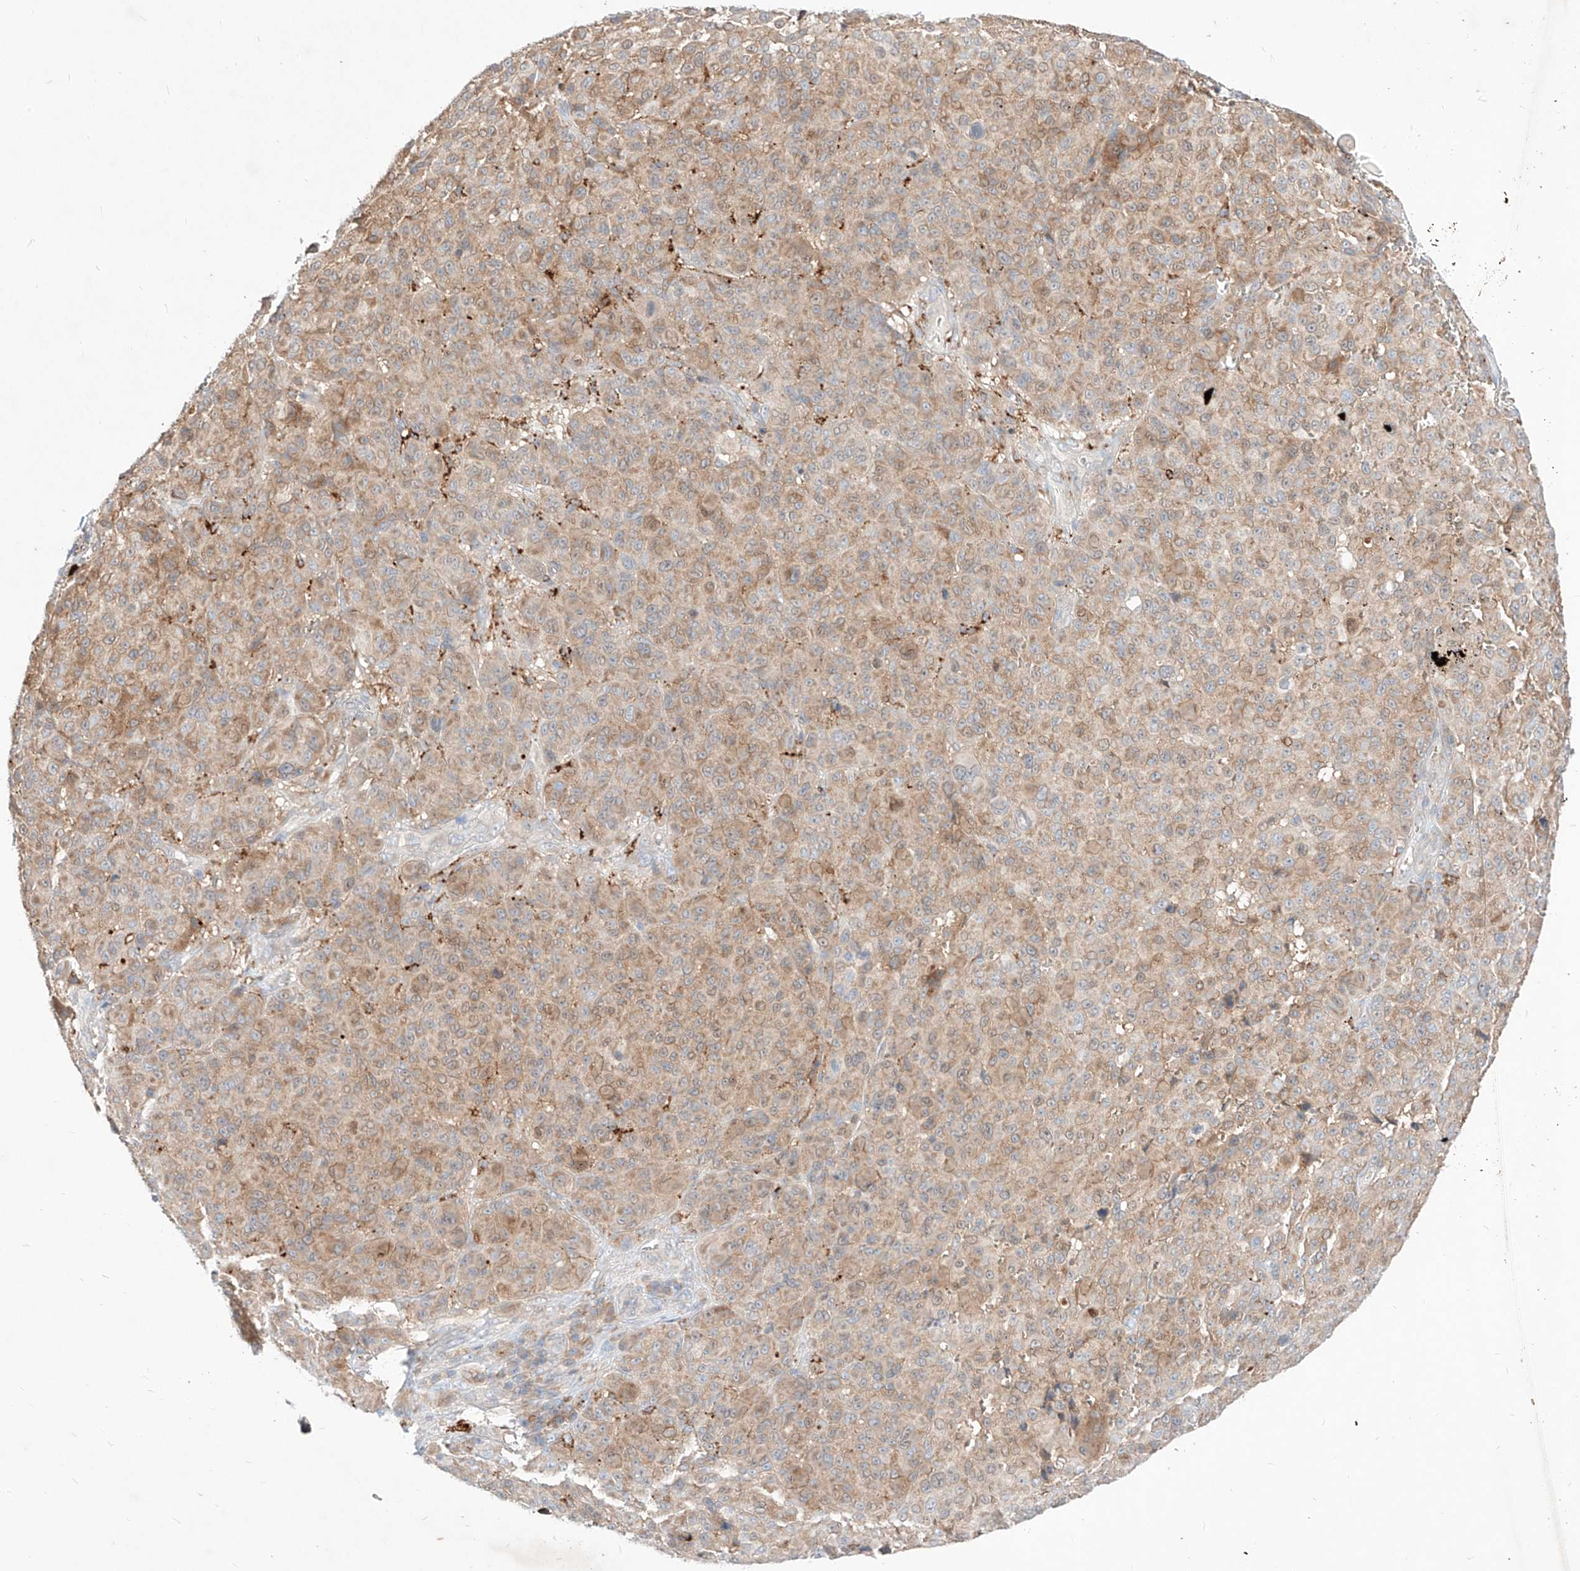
{"staining": {"intensity": "weak", "quantity": ">75%", "location": "cytoplasmic/membranous"}, "tissue": "melanoma", "cell_type": "Tumor cells", "image_type": "cancer", "snomed": [{"axis": "morphology", "description": "Malignant melanoma, NOS"}, {"axis": "topography", "description": "Skin"}], "caption": "A brown stain highlights weak cytoplasmic/membranous positivity of a protein in human melanoma tumor cells.", "gene": "TSNAX", "patient": {"sex": "male", "age": 73}}